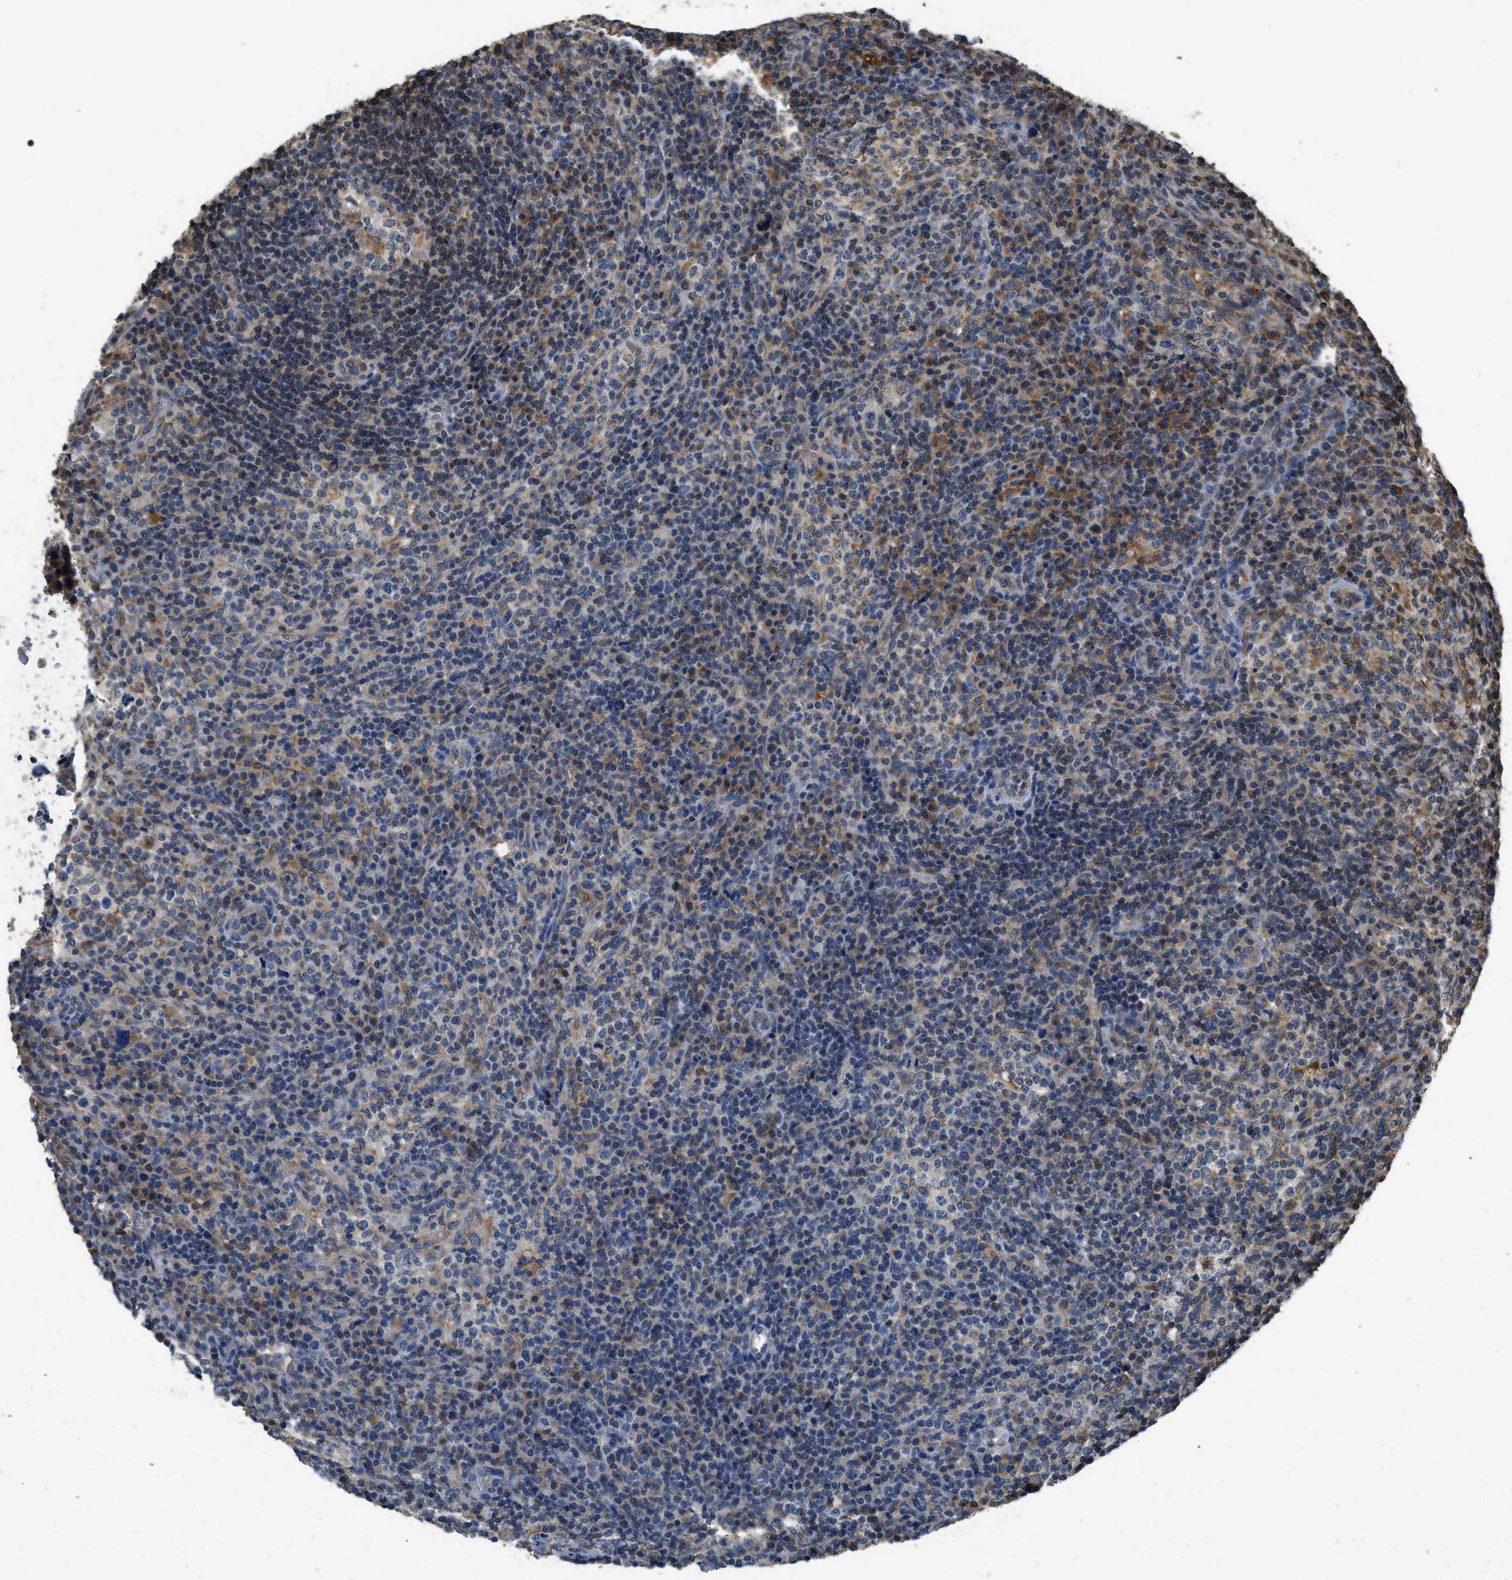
{"staining": {"intensity": "weak", "quantity": "<25%", "location": "cytoplasmic/membranous"}, "tissue": "lymphoma", "cell_type": "Tumor cells", "image_type": "cancer", "snomed": [{"axis": "morphology", "description": "Malignant lymphoma, non-Hodgkin's type, High grade"}, {"axis": "topography", "description": "Lymph node"}], "caption": "Lymphoma was stained to show a protein in brown. There is no significant staining in tumor cells.", "gene": "BCAP31", "patient": {"sex": "female", "age": 76}}